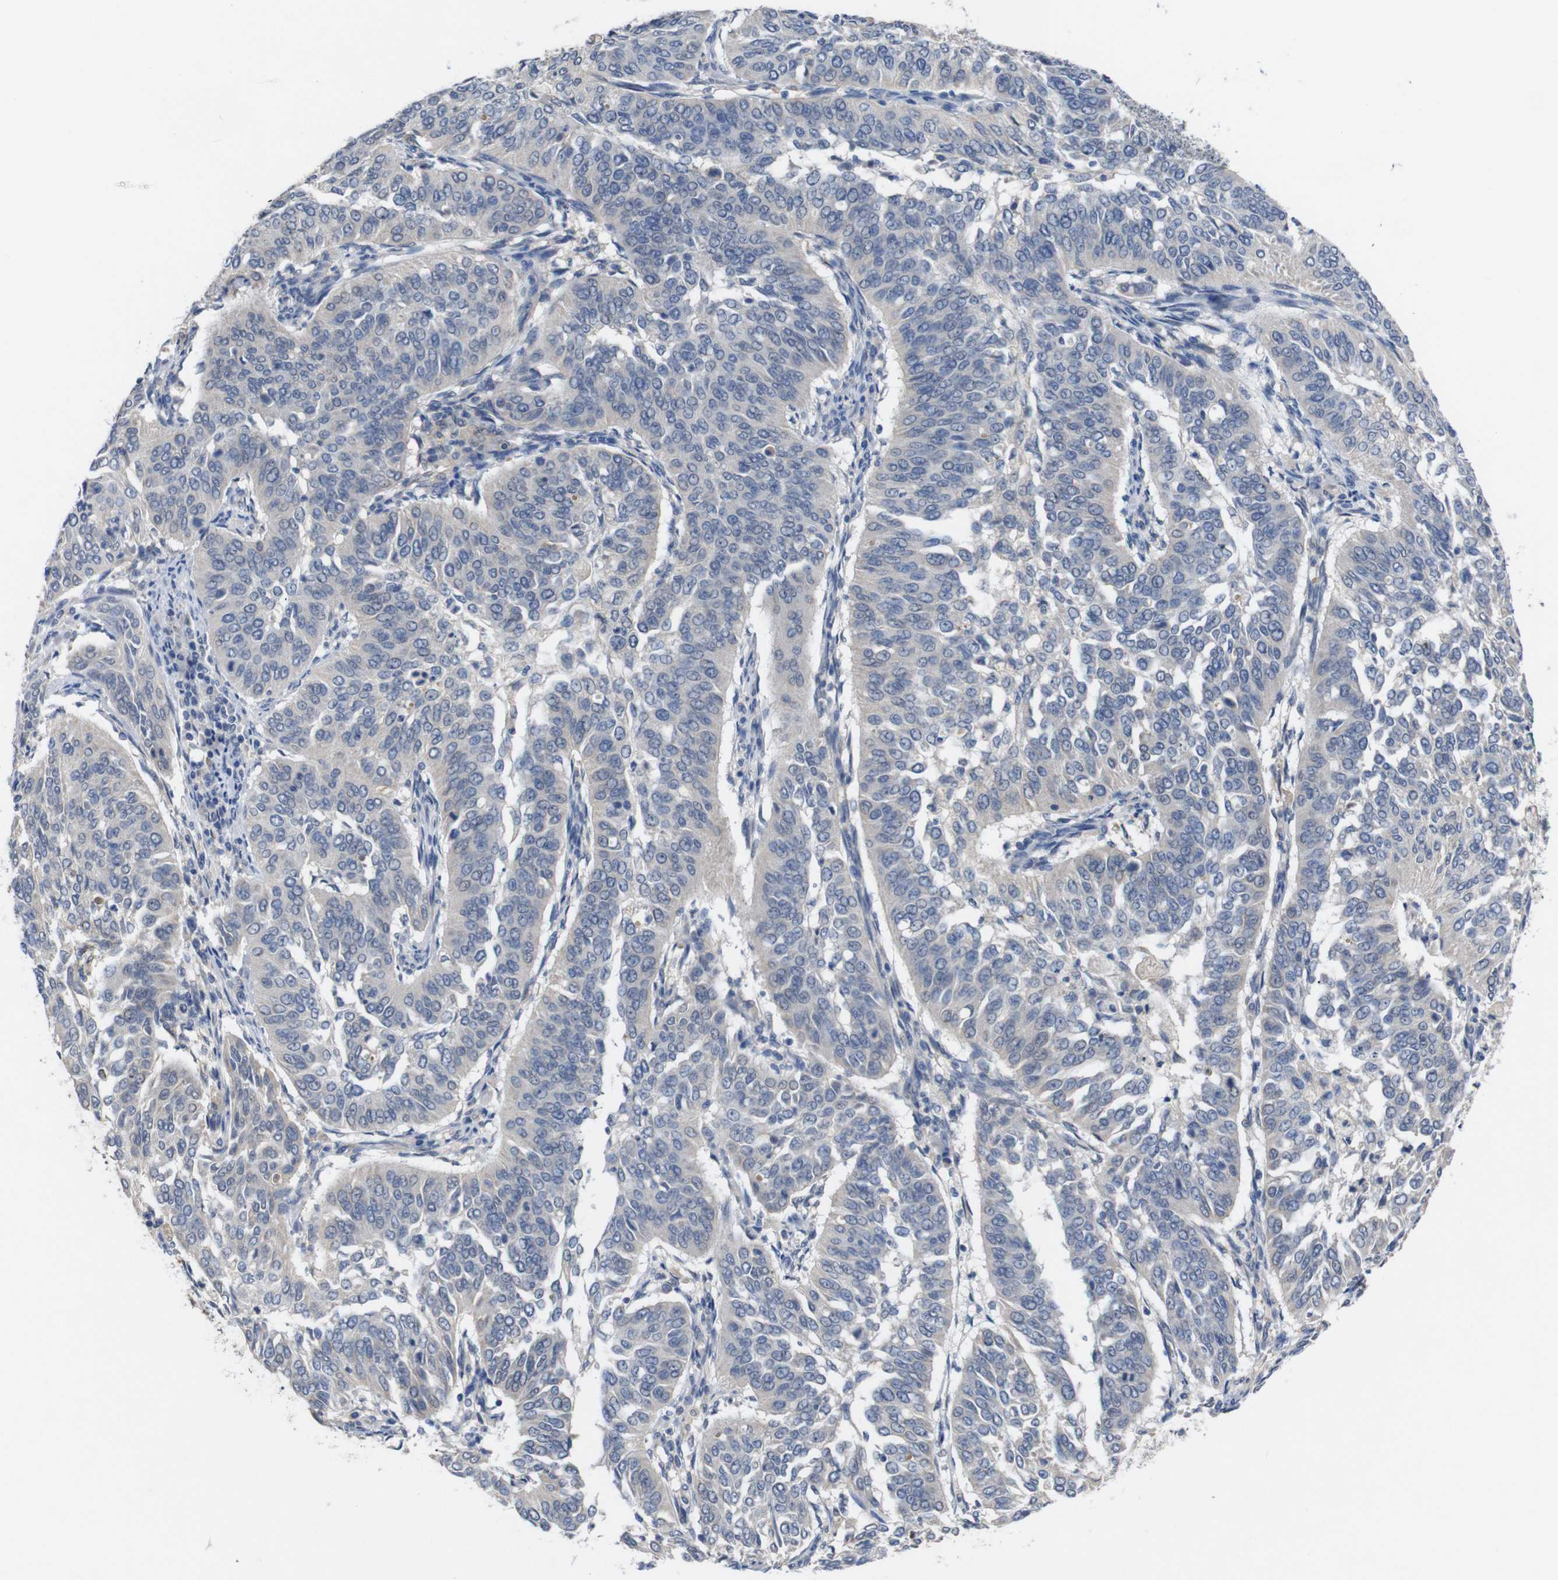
{"staining": {"intensity": "negative", "quantity": "none", "location": "none"}, "tissue": "cervical cancer", "cell_type": "Tumor cells", "image_type": "cancer", "snomed": [{"axis": "morphology", "description": "Normal tissue, NOS"}, {"axis": "morphology", "description": "Squamous cell carcinoma, NOS"}, {"axis": "topography", "description": "Cervix"}], "caption": "Immunohistochemistry (IHC) of squamous cell carcinoma (cervical) displays no staining in tumor cells. The staining is performed using DAB brown chromogen with nuclei counter-stained in using hematoxylin.", "gene": "HNF1A", "patient": {"sex": "female", "age": 39}}